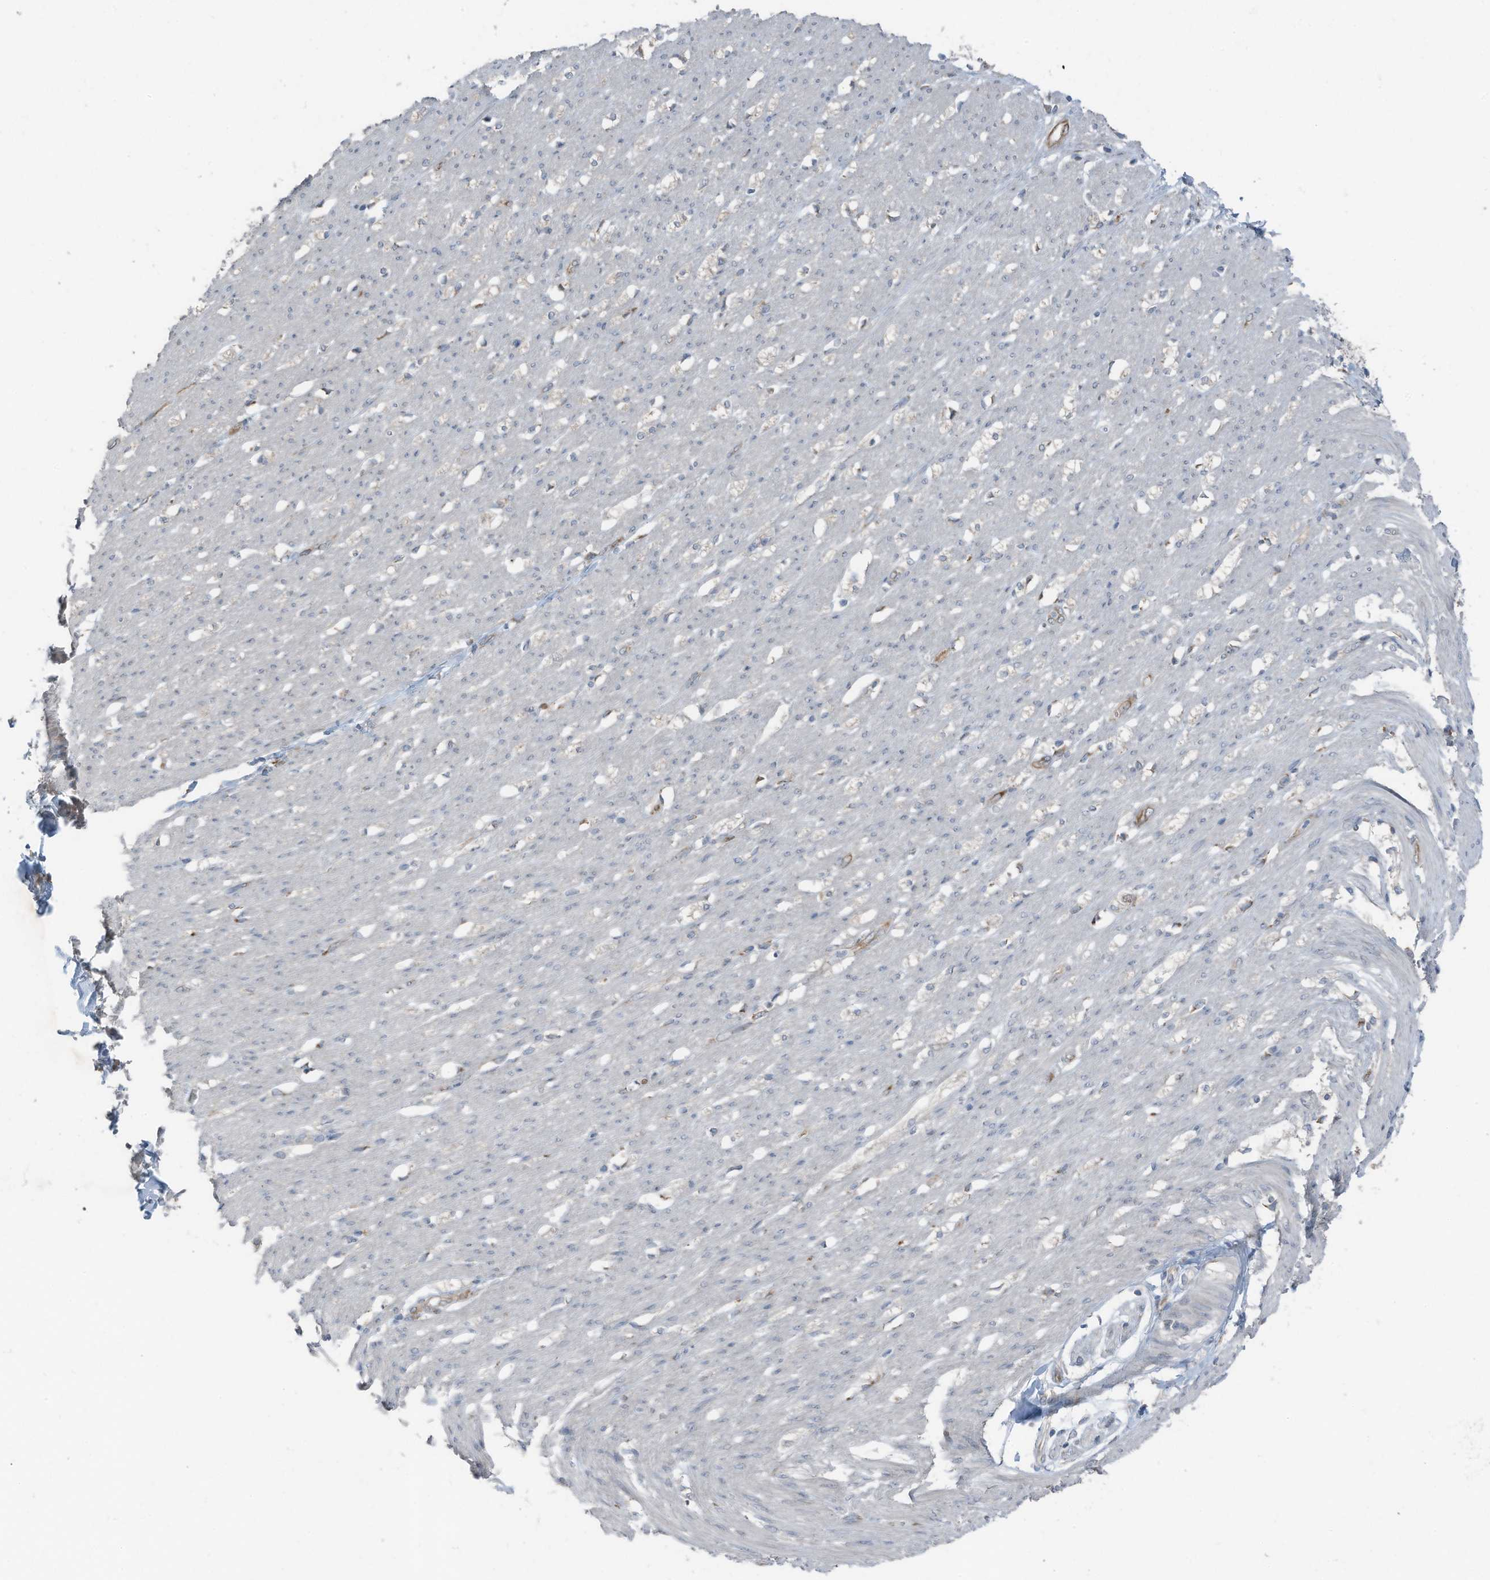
{"staining": {"intensity": "negative", "quantity": "none", "location": "none"}, "tissue": "smooth muscle", "cell_type": "Smooth muscle cells", "image_type": "normal", "snomed": [{"axis": "morphology", "description": "Normal tissue, NOS"}, {"axis": "morphology", "description": "Adenocarcinoma, NOS"}, {"axis": "topography", "description": "Colon"}, {"axis": "topography", "description": "Peripheral nerve tissue"}], "caption": "IHC of benign human smooth muscle demonstrates no staining in smooth muscle cells. (DAB IHC visualized using brightfield microscopy, high magnification).", "gene": "ARHGEF33", "patient": {"sex": "male", "age": 14}}